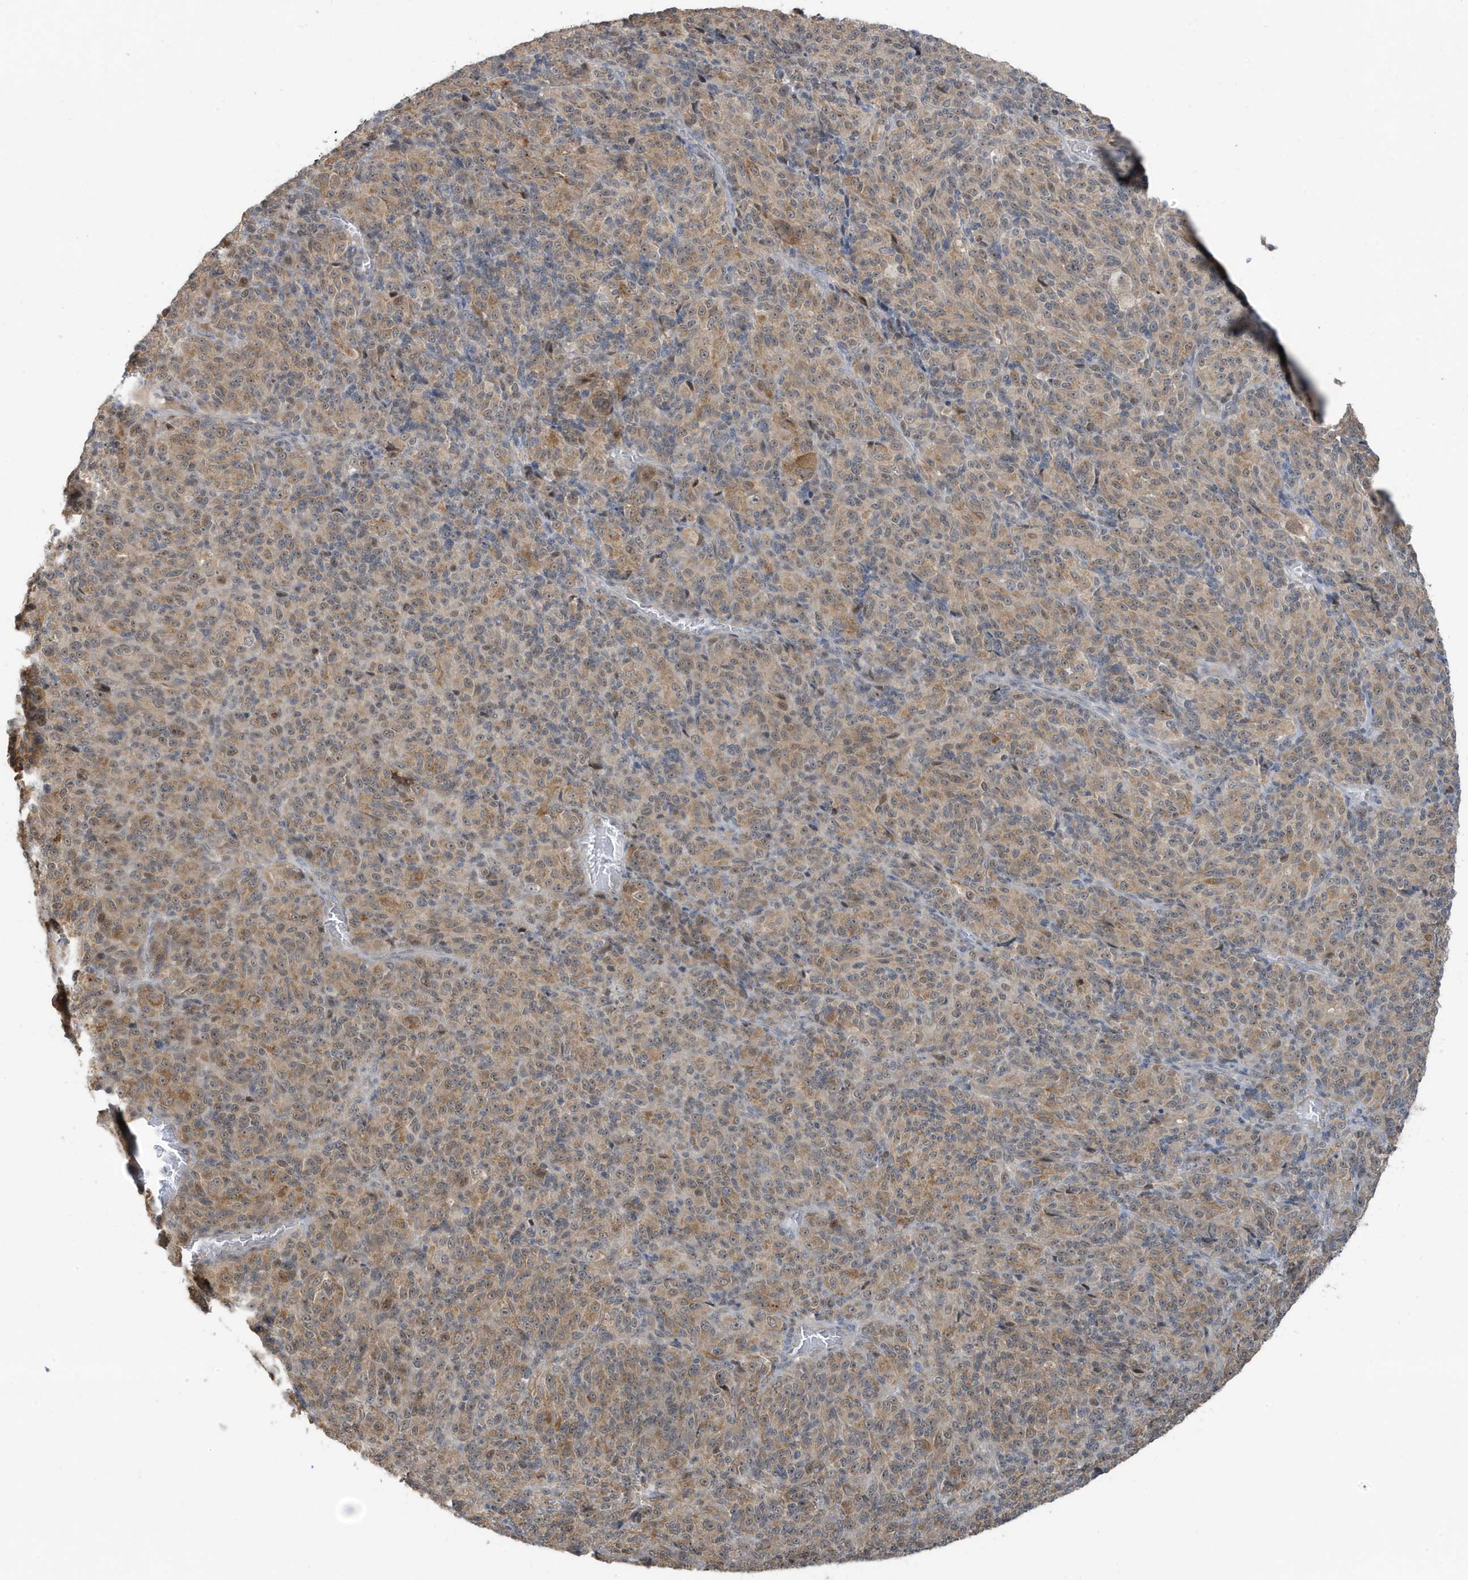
{"staining": {"intensity": "moderate", "quantity": ">75%", "location": "cytoplasmic/membranous"}, "tissue": "melanoma", "cell_type": "Tumor cells", "image_type": "cancer", "snomed": [{"axis": "morphology", "description": "Malignant melanoma, Metastatic site"}, {"axis": "topography", "description": "Brain"}], "caption": "A medium amount of moderate cytoplasmic/membranous positivity is seen in about >75% of tumor cells in malignant melanoma (metastatic site) tissue.", "gene": "PRRT3", "patient": {"sex": "female", "age": 56}}